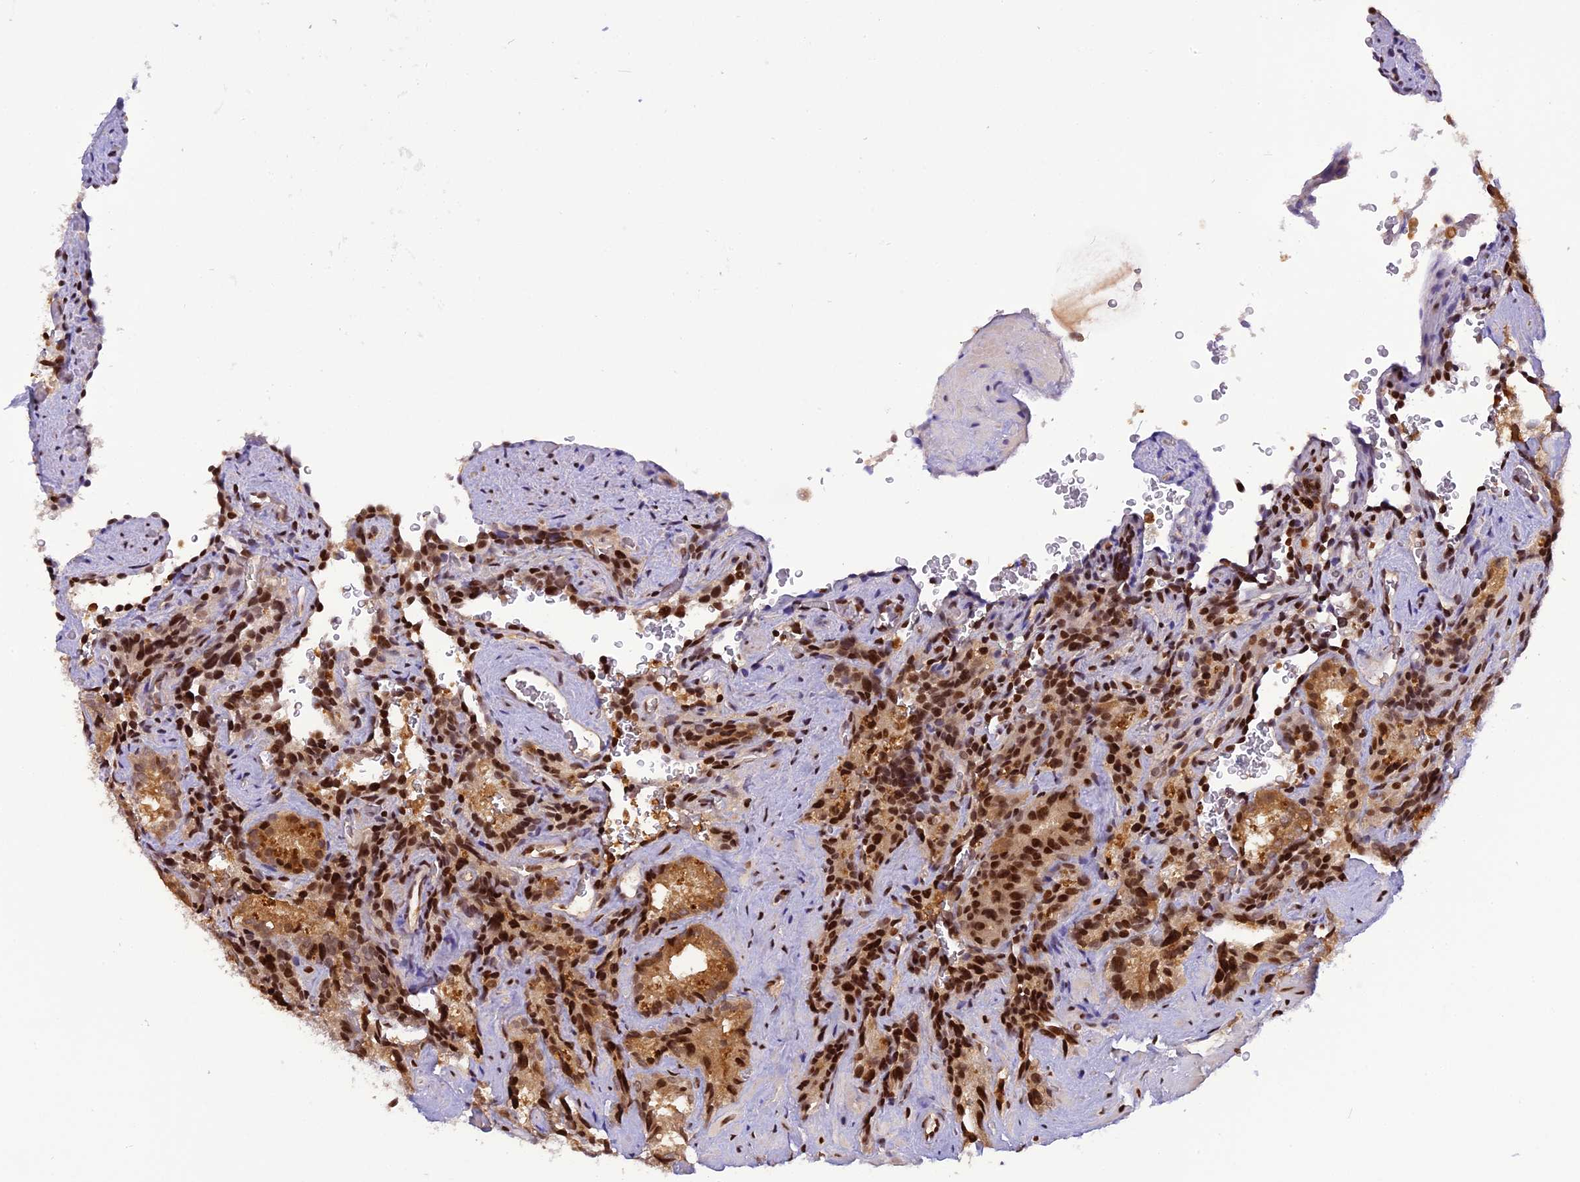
{"staining": {"intensity": "moderate", "quantity": ">75%", "location": "cytoplasmic/membranous,nuclear"}, "tissue": "seminal vesicle", "cell_type": "Glandular cells", "image_type": "normal", "snomed": [{"axis": "morphology", "description": "Normal tissue, NOS"}, {"axis": "topography", "description": "Seminal veicle"}], "caption": "Brown immunohistochemical staining in unremarkable seminal vesicle shows moderate cytoplasmic/membranous,nuclear positivity in approximately >75% of glandular cells. The protein of interest is shown in brown color, while the nuclei are stained blue.", "gene": "RABGGTA", "patient": {"sex": "male", "age": 58}}